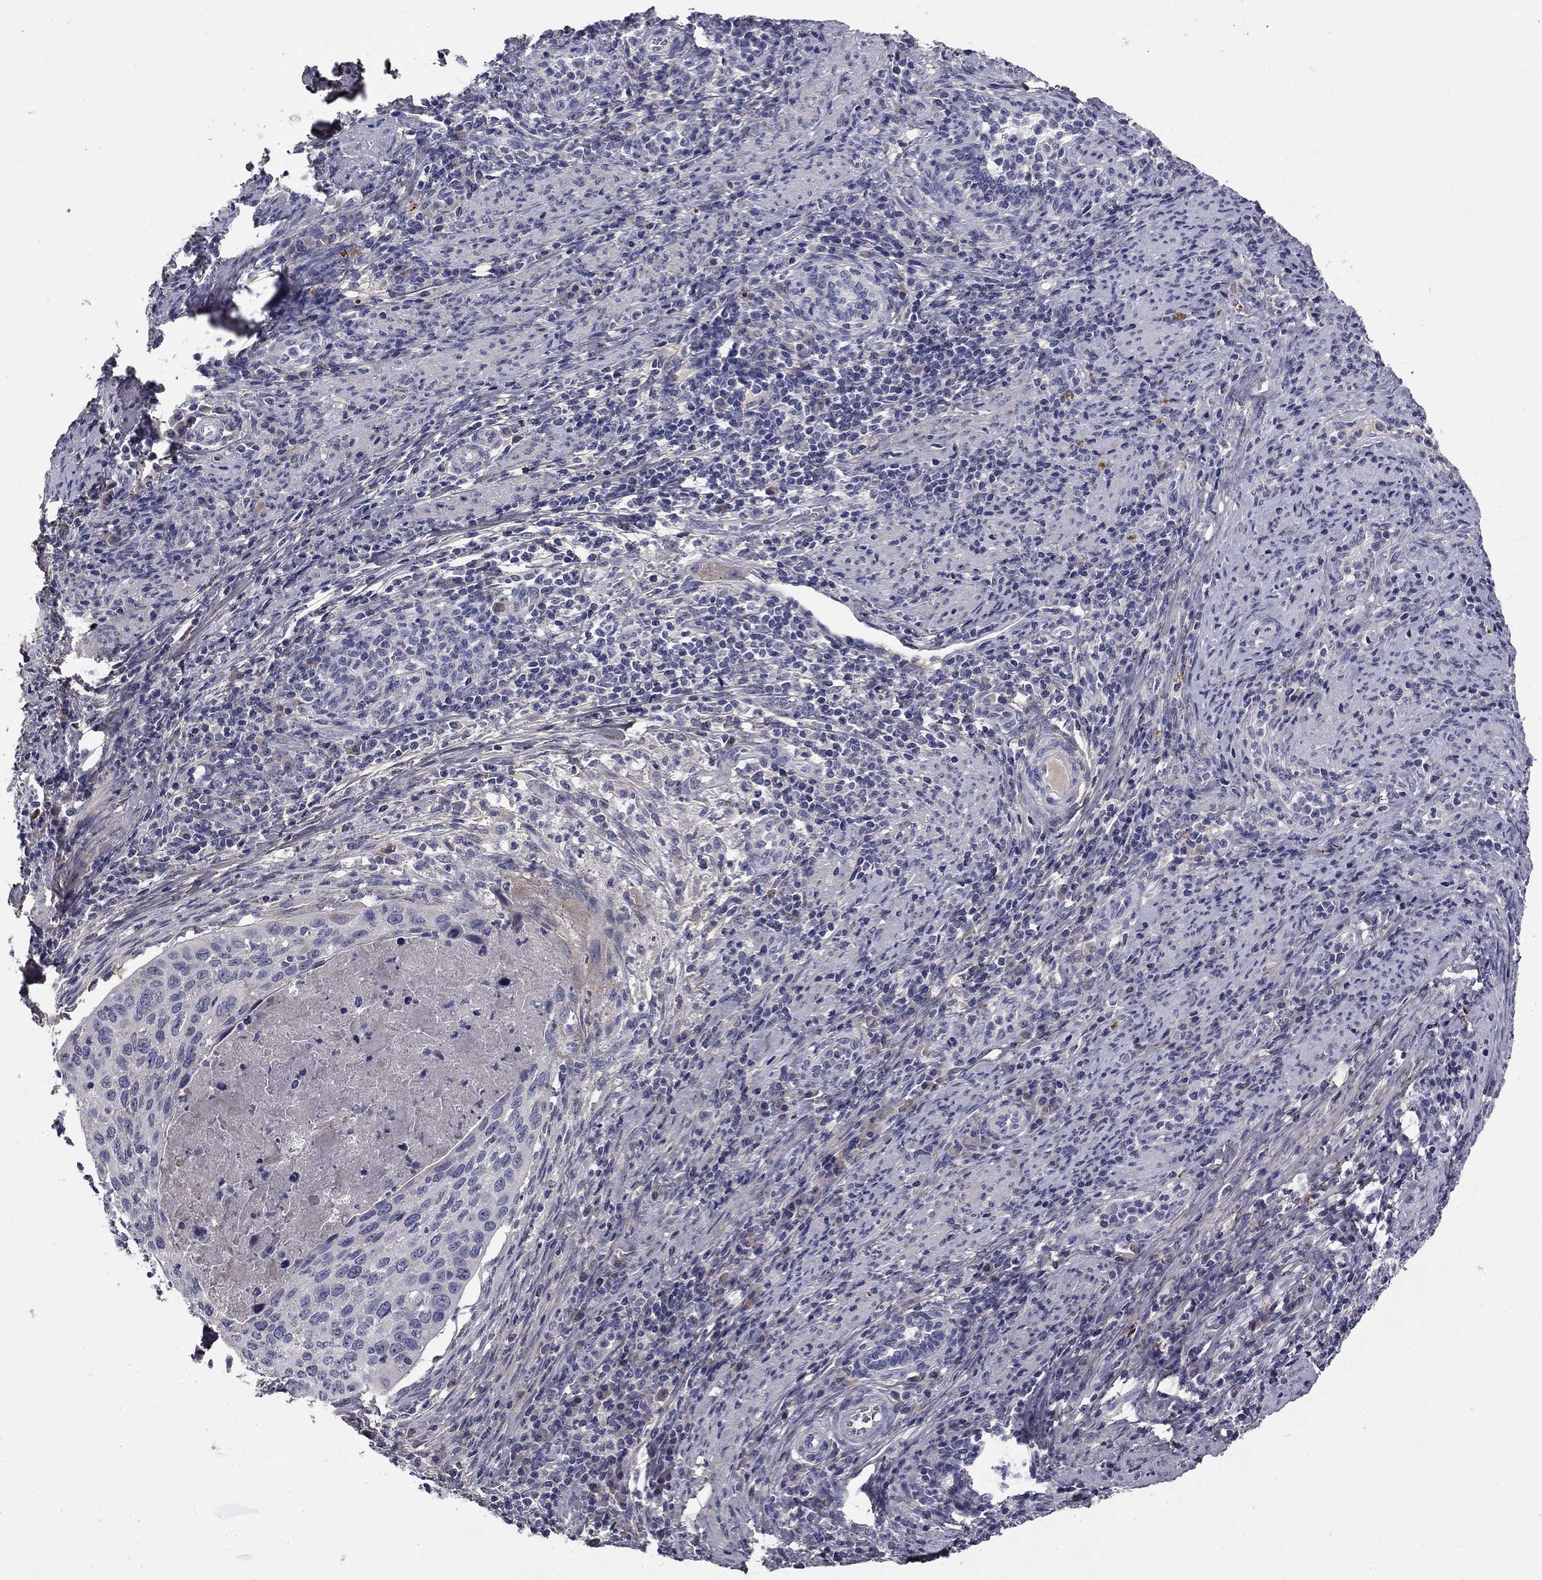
{"staining": {"intensity": "negative", "quantity": "none", "location": "none"}, "tissue": "cervical cancer", "cell_type": "Tumor cells", "image_type": "cancer", "snomed": [{"axis": "morphology", "description": "Squamous cell carcinoma, NOS"}, {"axis": "topography", "description": "Cervix"}], "caption": "DAB immunohistochemical staining of human squamous cell carcinoma (cervical) displays no significant staining in tumor cells.", "gene": "COL2A1", "patient": {"sex": "female", "age": 26}}